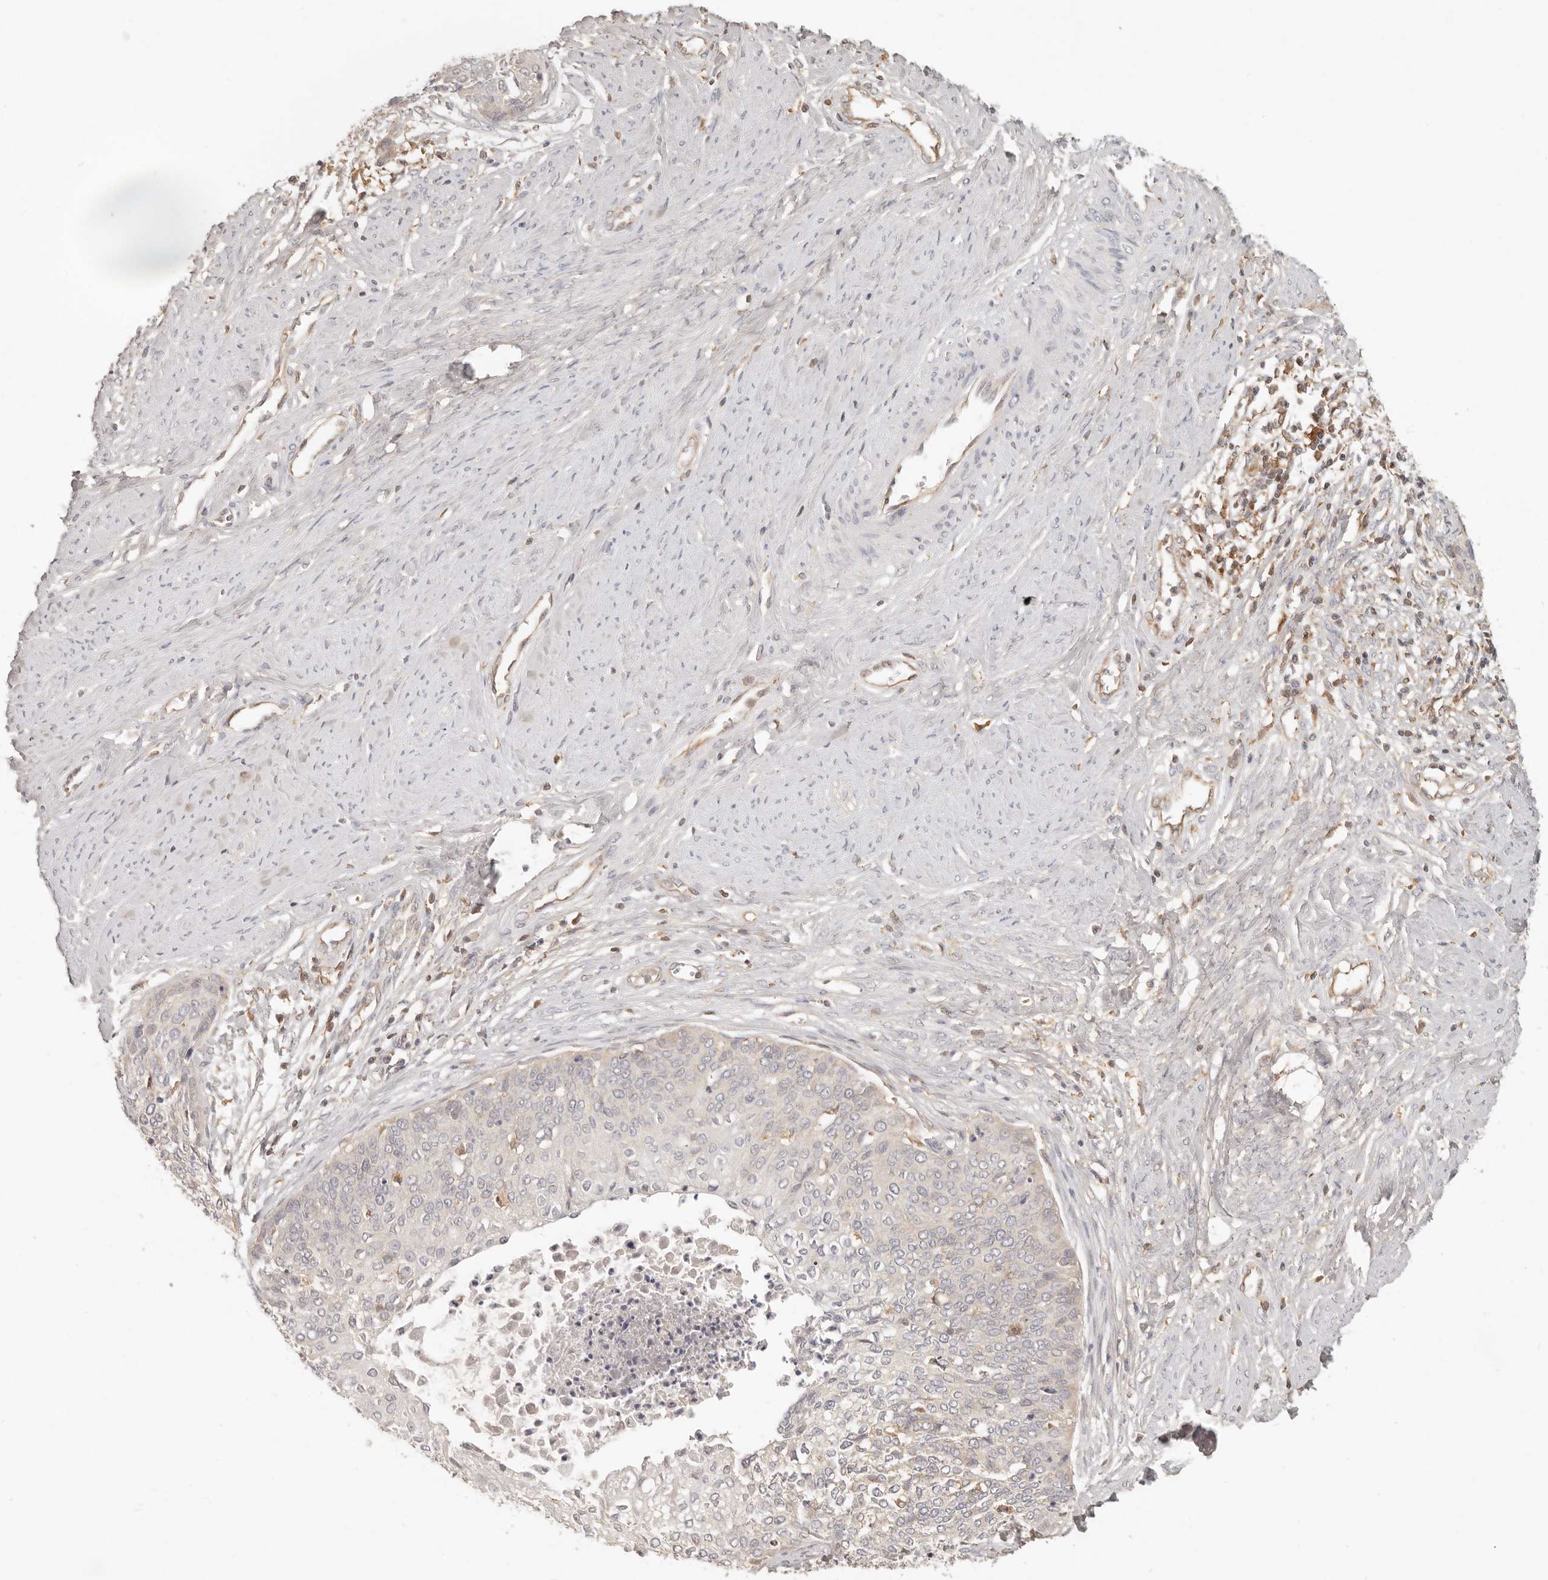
{"staining": {"intensity": "negative", "quantity": "none", "location": "none"}, "tissue": "cervical cancer", "cell_type": "Tumor cells", "image_type": "cancer", "snomed": [{"axis": "morphology", "description": "Squamous cell carcinoma, NOS"}, {"axis": "topography", "description": "Cervix"}], "caption": "An immunohistochemistry (IHC) micrograph of cervical cancer (squamous cell carcinoma) is shown. There is no staining in tumor cells of cervical cancer (squamous cell carcinoma). (IHC, brightfield microscopy, high magnification).", "gene": "NECAP2", "patient": {"sex": "female", "age": 37}}